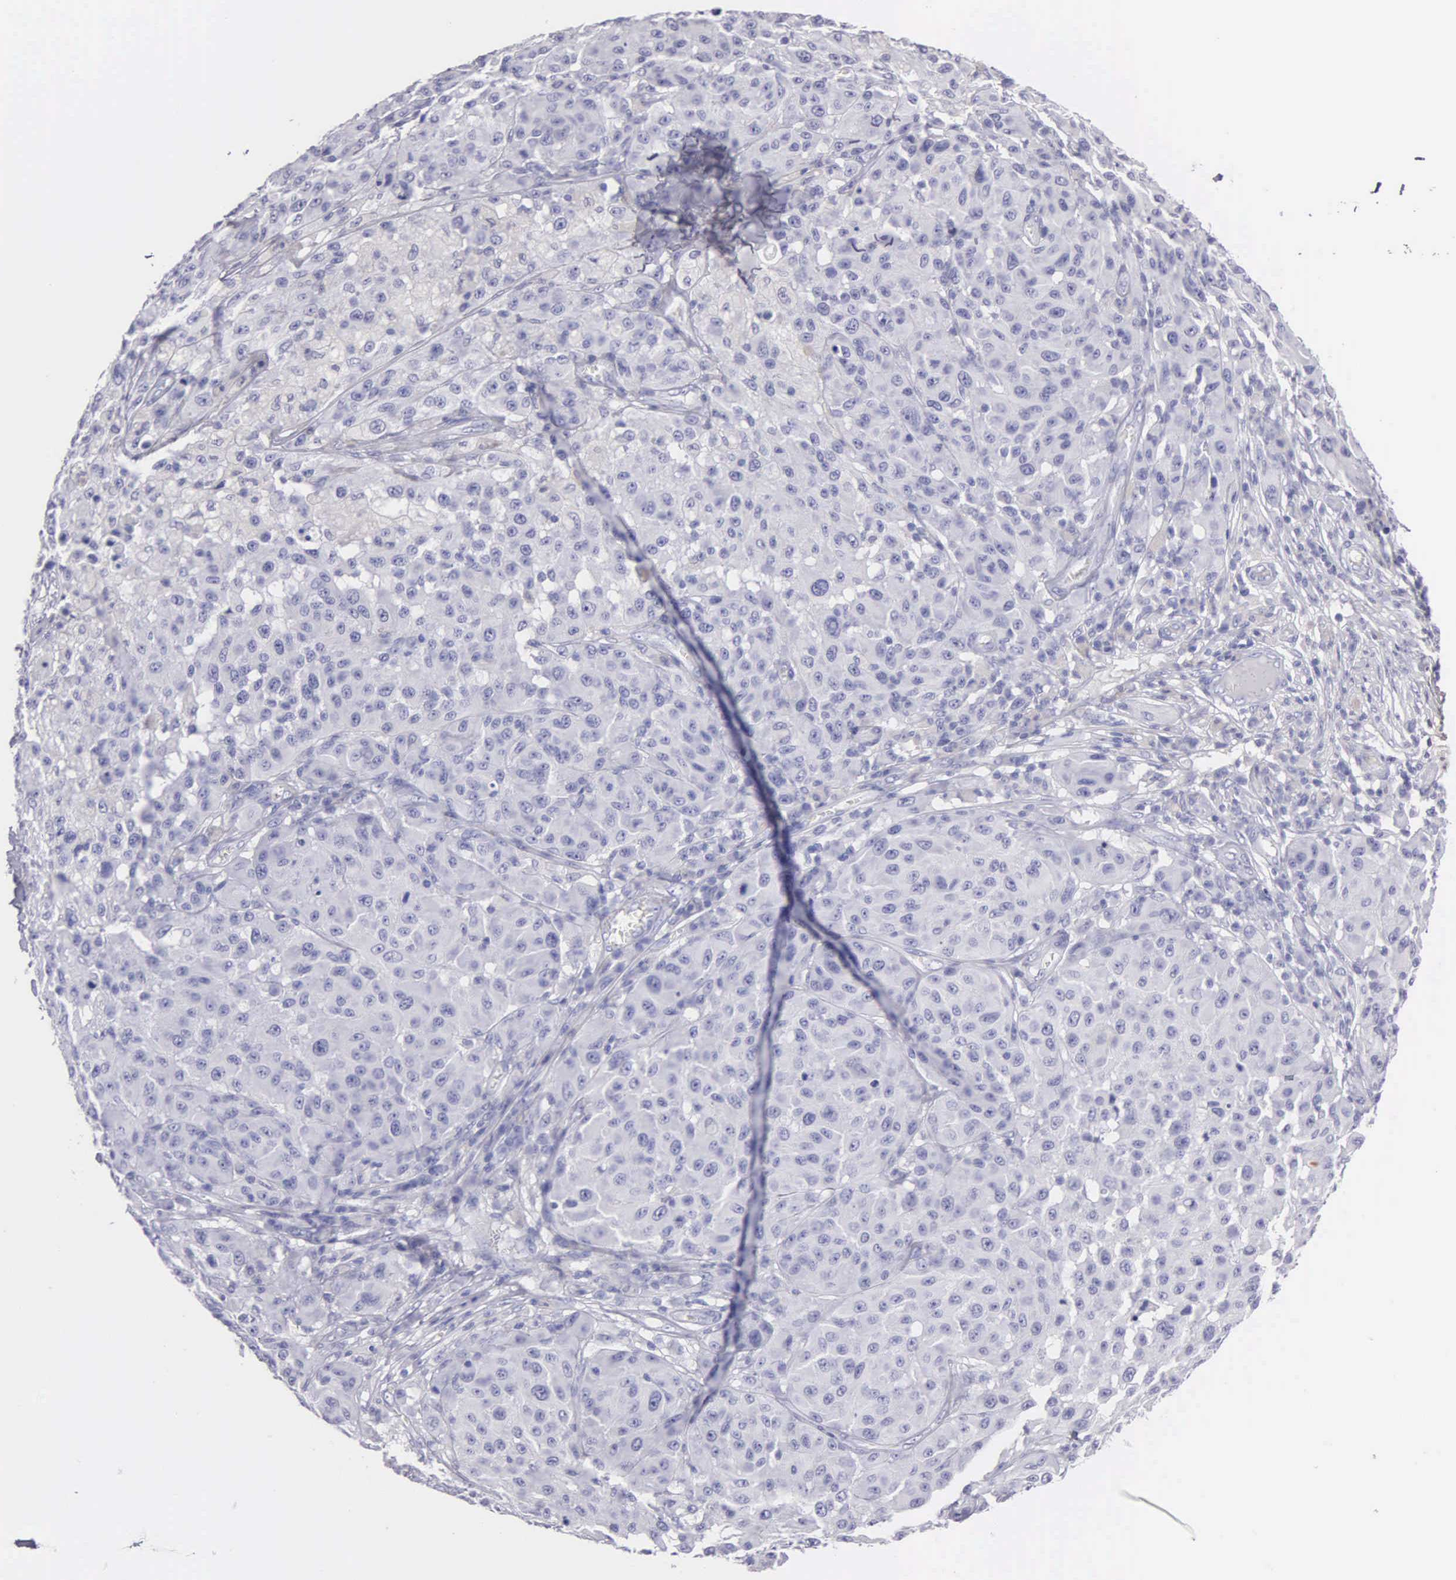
{"staining": {"intensity": "negative", "quantity": "none", "location": "none"}, "tissue": "melanoma", "cell_type": "Tumor cells", "image_type": "cancer", "snomed": [{"axis": "morphology", "description": "Malignant melanoma, NOS"}, {"axis": "topography", "description": "Skin"}], "caption": "The IHC image has no significant expression in tumor cells of malignant melanoma tissue.", "gene": "FBLN5", "patient": {"sex": "female", "age": 77}}